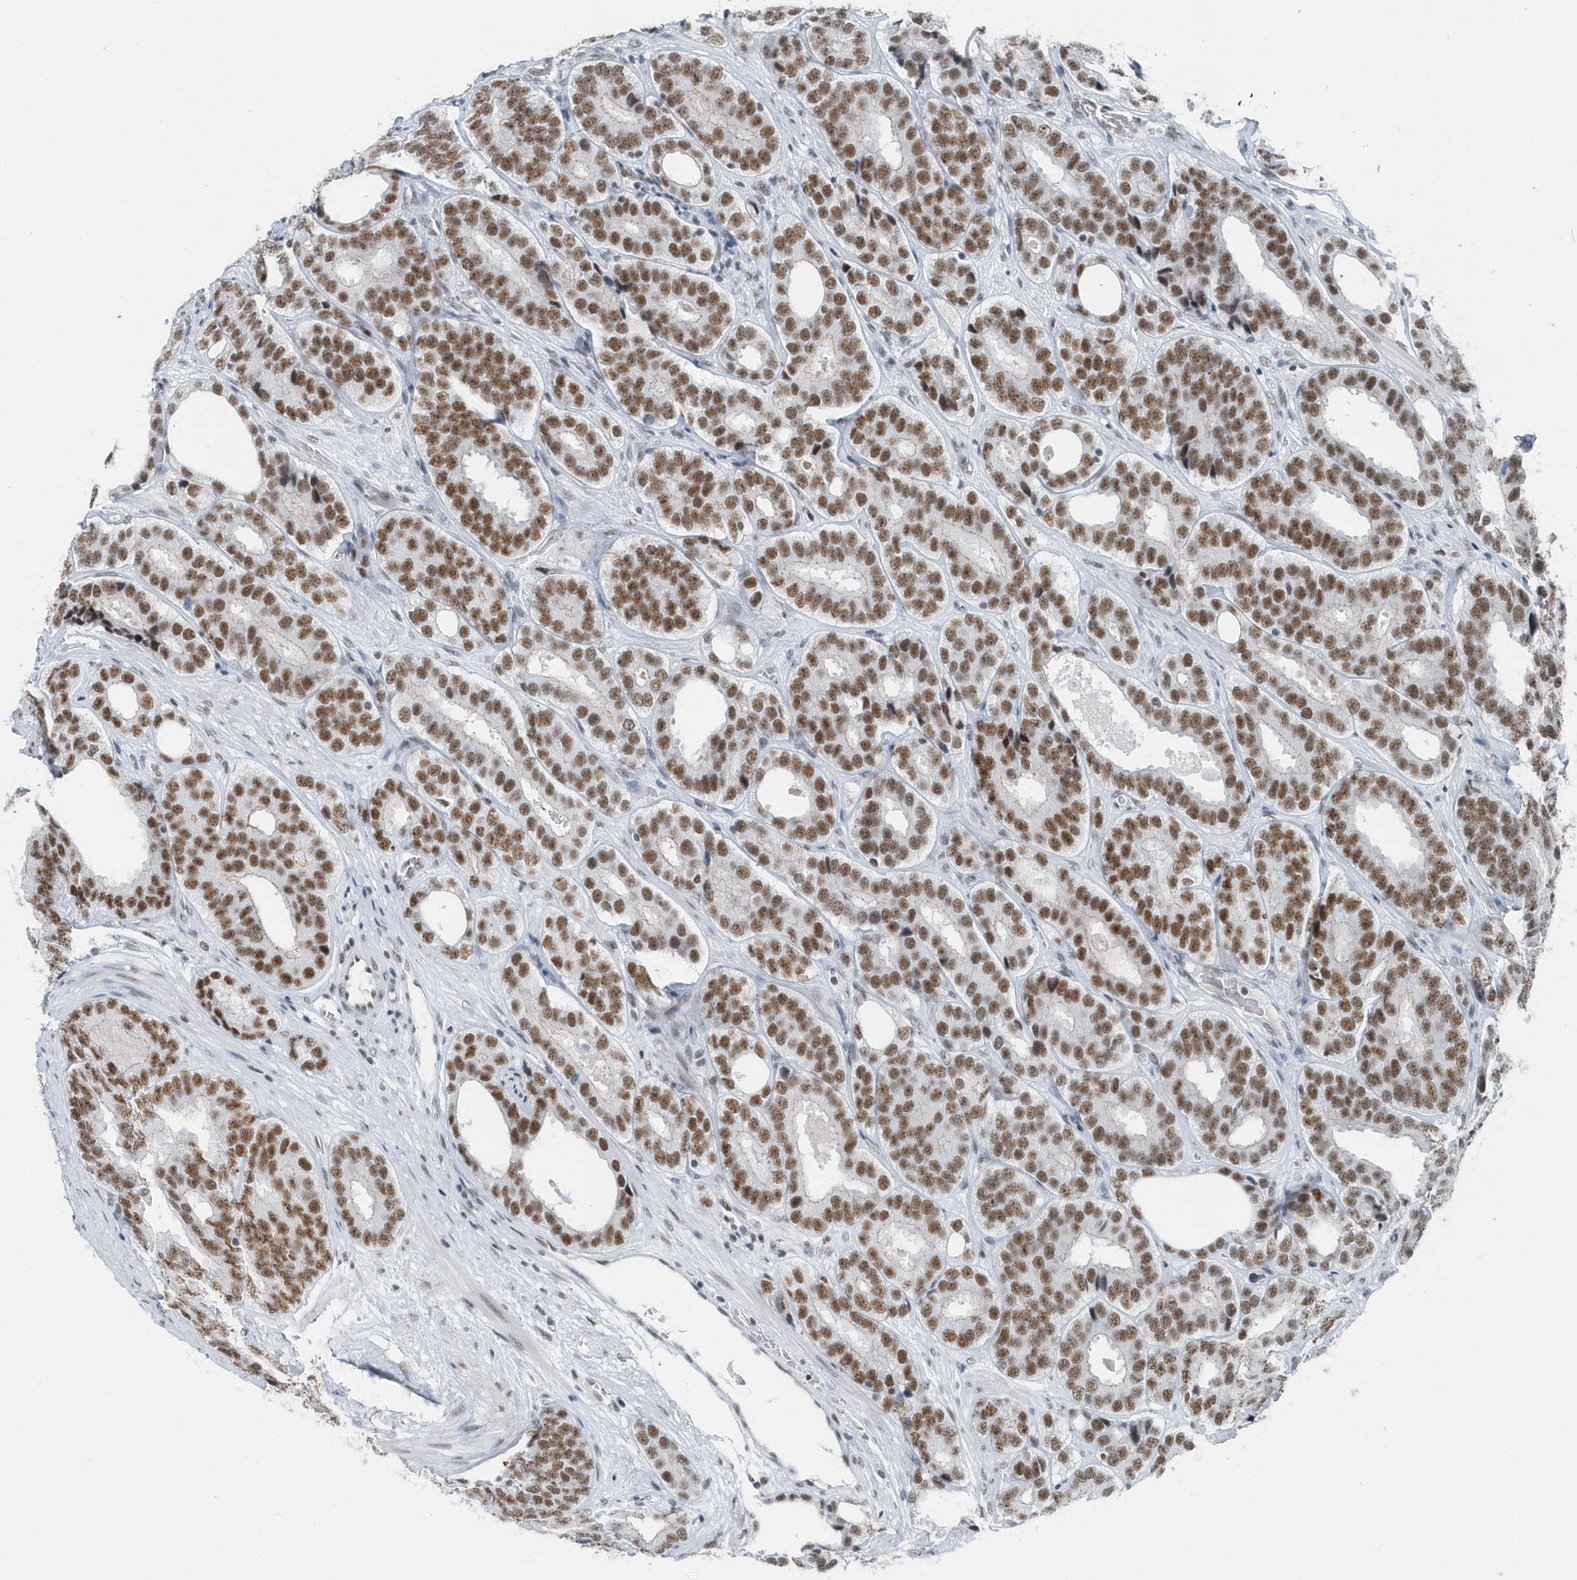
{"staining": {"intensity": "strong", "quantity": ">75%", "location": "nuclear"}, "tissue": "prostate cancer", "cell_type": "Tumor cells", "image_type": "cancer", "snomed": [{"axis": "morphology", "description": "Adenocarcinoma, High grade"}, {"axis": "topography", "description": "Prostate"}], "caption": "Immunohistochemistry (IHC) photomicrograph of human adenocarcinoma (high-grade) (prostate) stained for a protein (brown), which reveals high levels of strong nuclear positivity in about >75% of tumor cells.", "gene": "FIP1L1", "patient": {"sex": "male", "age": 56}}